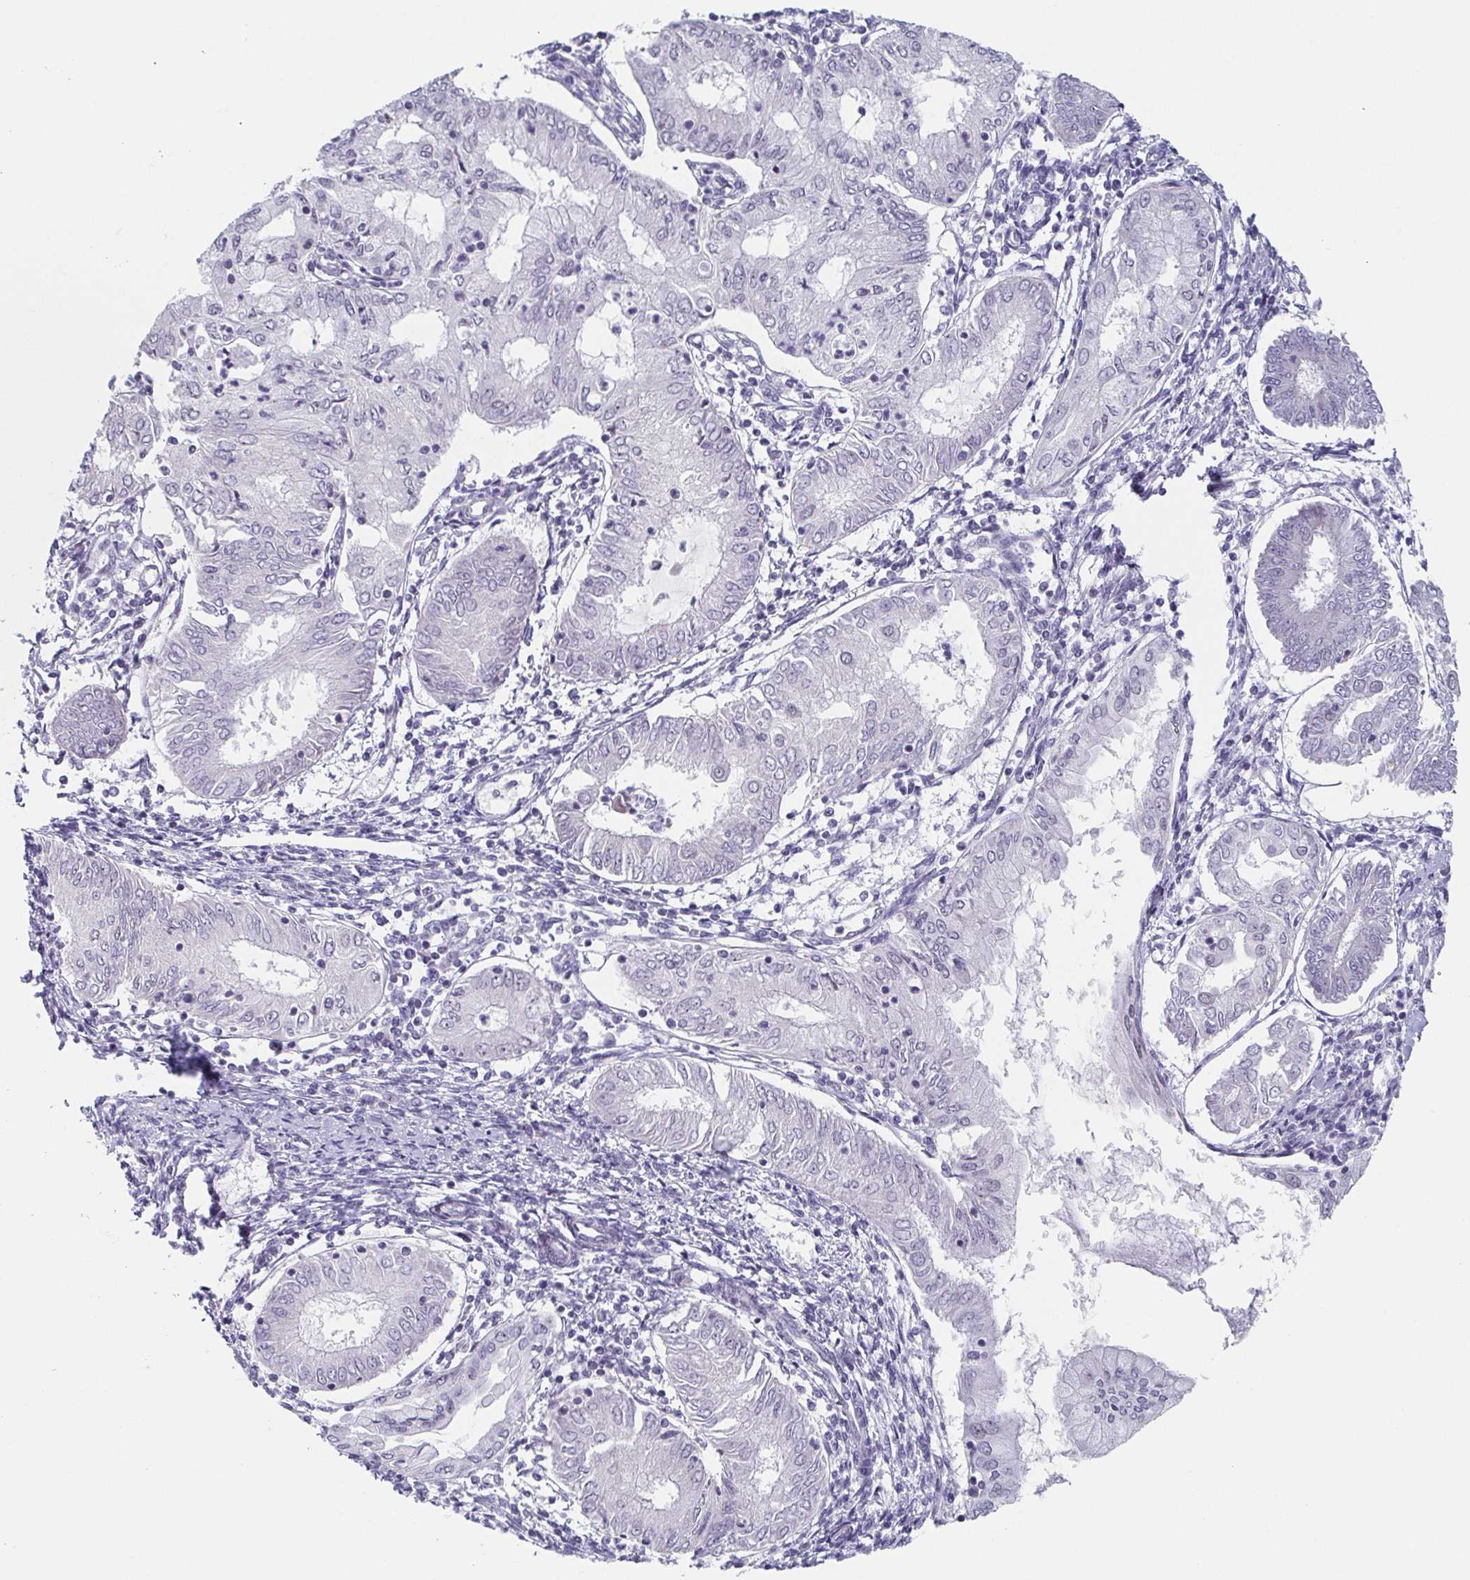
{"staining": {"intensity": "negative", "quantity": "none", "location": "none"}, "tissue": "endometrial cancer", "cell_type": "Tumor cells", "image_type": "cancer", "snomed": [{"axis": "morphology", "description": "Adenocarcinoma, NOS"}, {"axis": "topography", "description": "Endometrium"}], "caption": "This is an immunohistochemistry image of endometrial adenocarcinoma. There is no expression in tumor cells.", "gene": "EXOSC7", "patient": {"sex": "female", "age": 68}}